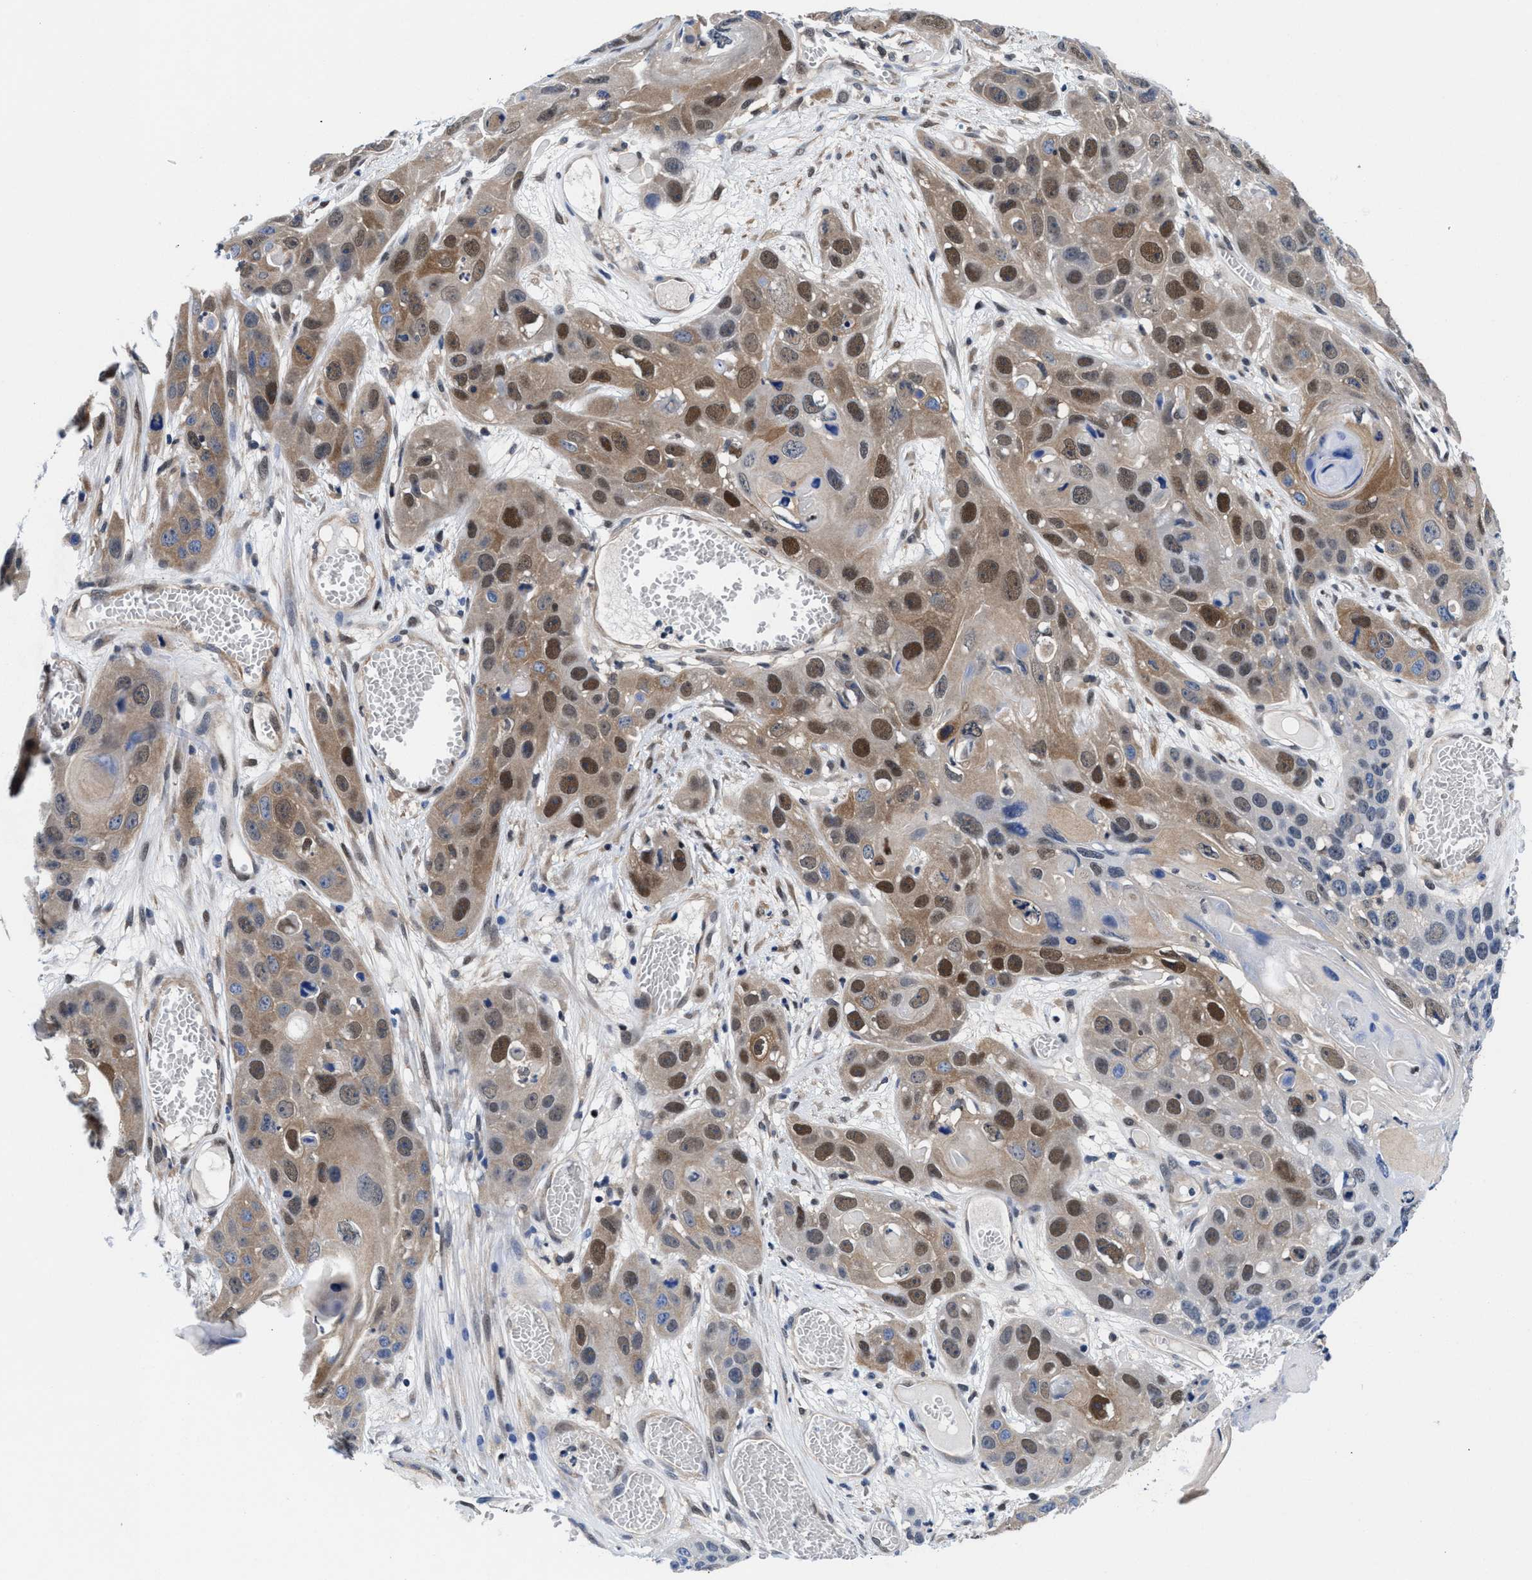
{"staining": {"intensity": "moderate", "quantity": ">75%", "location": "cytoplasmic/membranous,nuclear"}, "tissue": "skin cancer", "cell_type": "Tumor cells", "image_type": "cancer", "snomed": [{"axis": "morphology", "description": "Squamous cell carcinoma, NOS"}, {"axis": "topography", "description": "Skin"}], "caption": "A micrograph showing moderate cytoplasmic/membranous and nuclear positivity in approximately >75% of tumor cells in skin squamous cell carcinoma, as visualized by brown immunohistochemical staining.", "gene": "ACLY", "patient": {"sex": "male", "age": 55}}